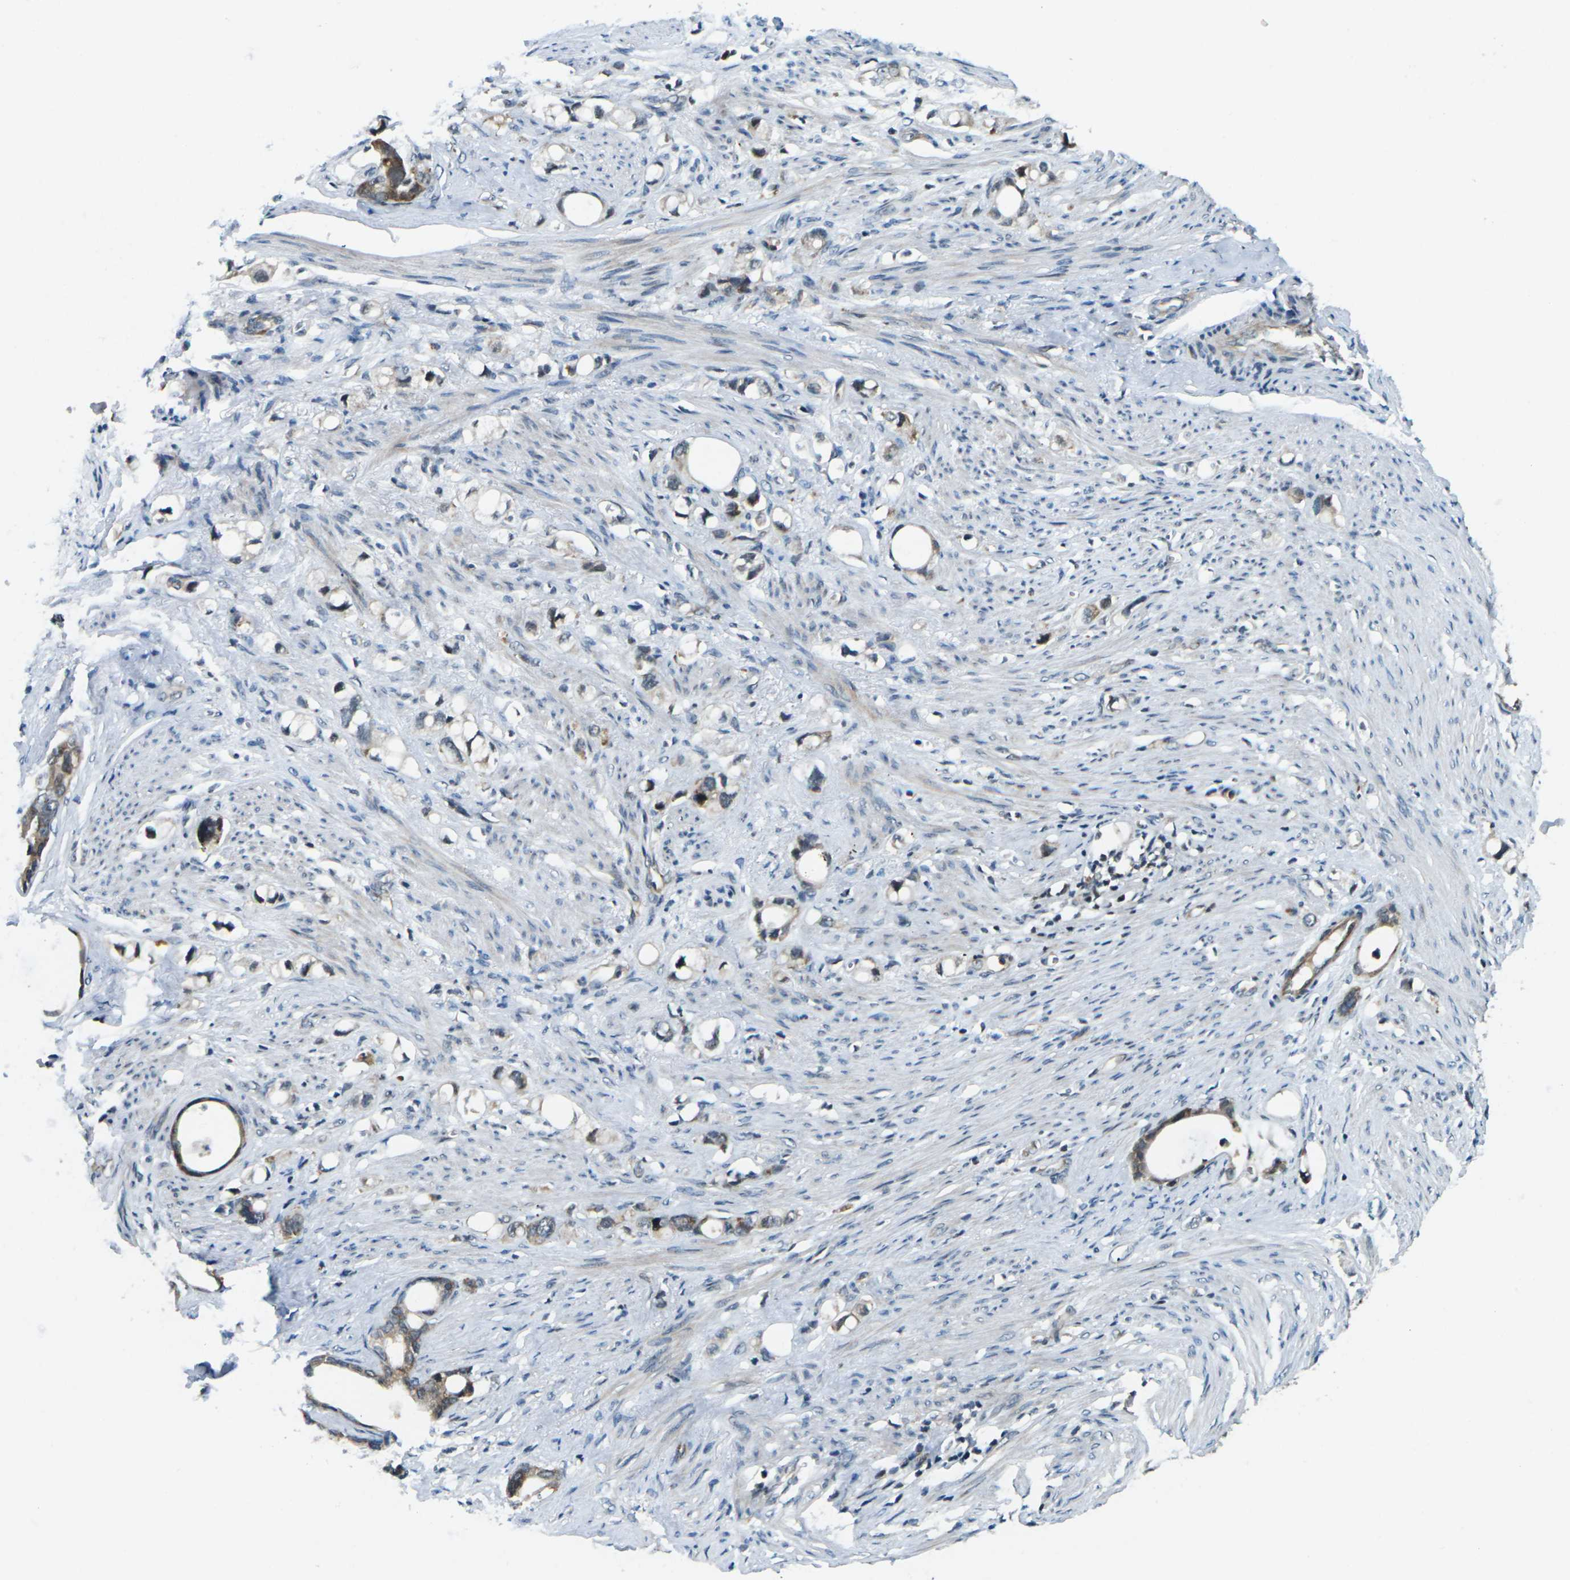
{"staining": {"intensity": "moderate", "quantity": ">75%", "location": "cytoplasmic/membranous"}, "tissue": "stomach cancer", "cell_type": "Tumor cells", "image_type": "cancer", "snomed": [{"axis": "morphology", "description": "Adenocarcinoma, NOS"}, {"axis": "topography", "description": "Stomach"}], "caption": "An image showing moderate cytoplasmic/membranous expression in about >75% of tumor cells in stomach cancer (adenocarcinoma), as visualized by brown immunohistochemical staining.", "gene": "UBE2S", "patient": {"sex": "female", "age": 75}}